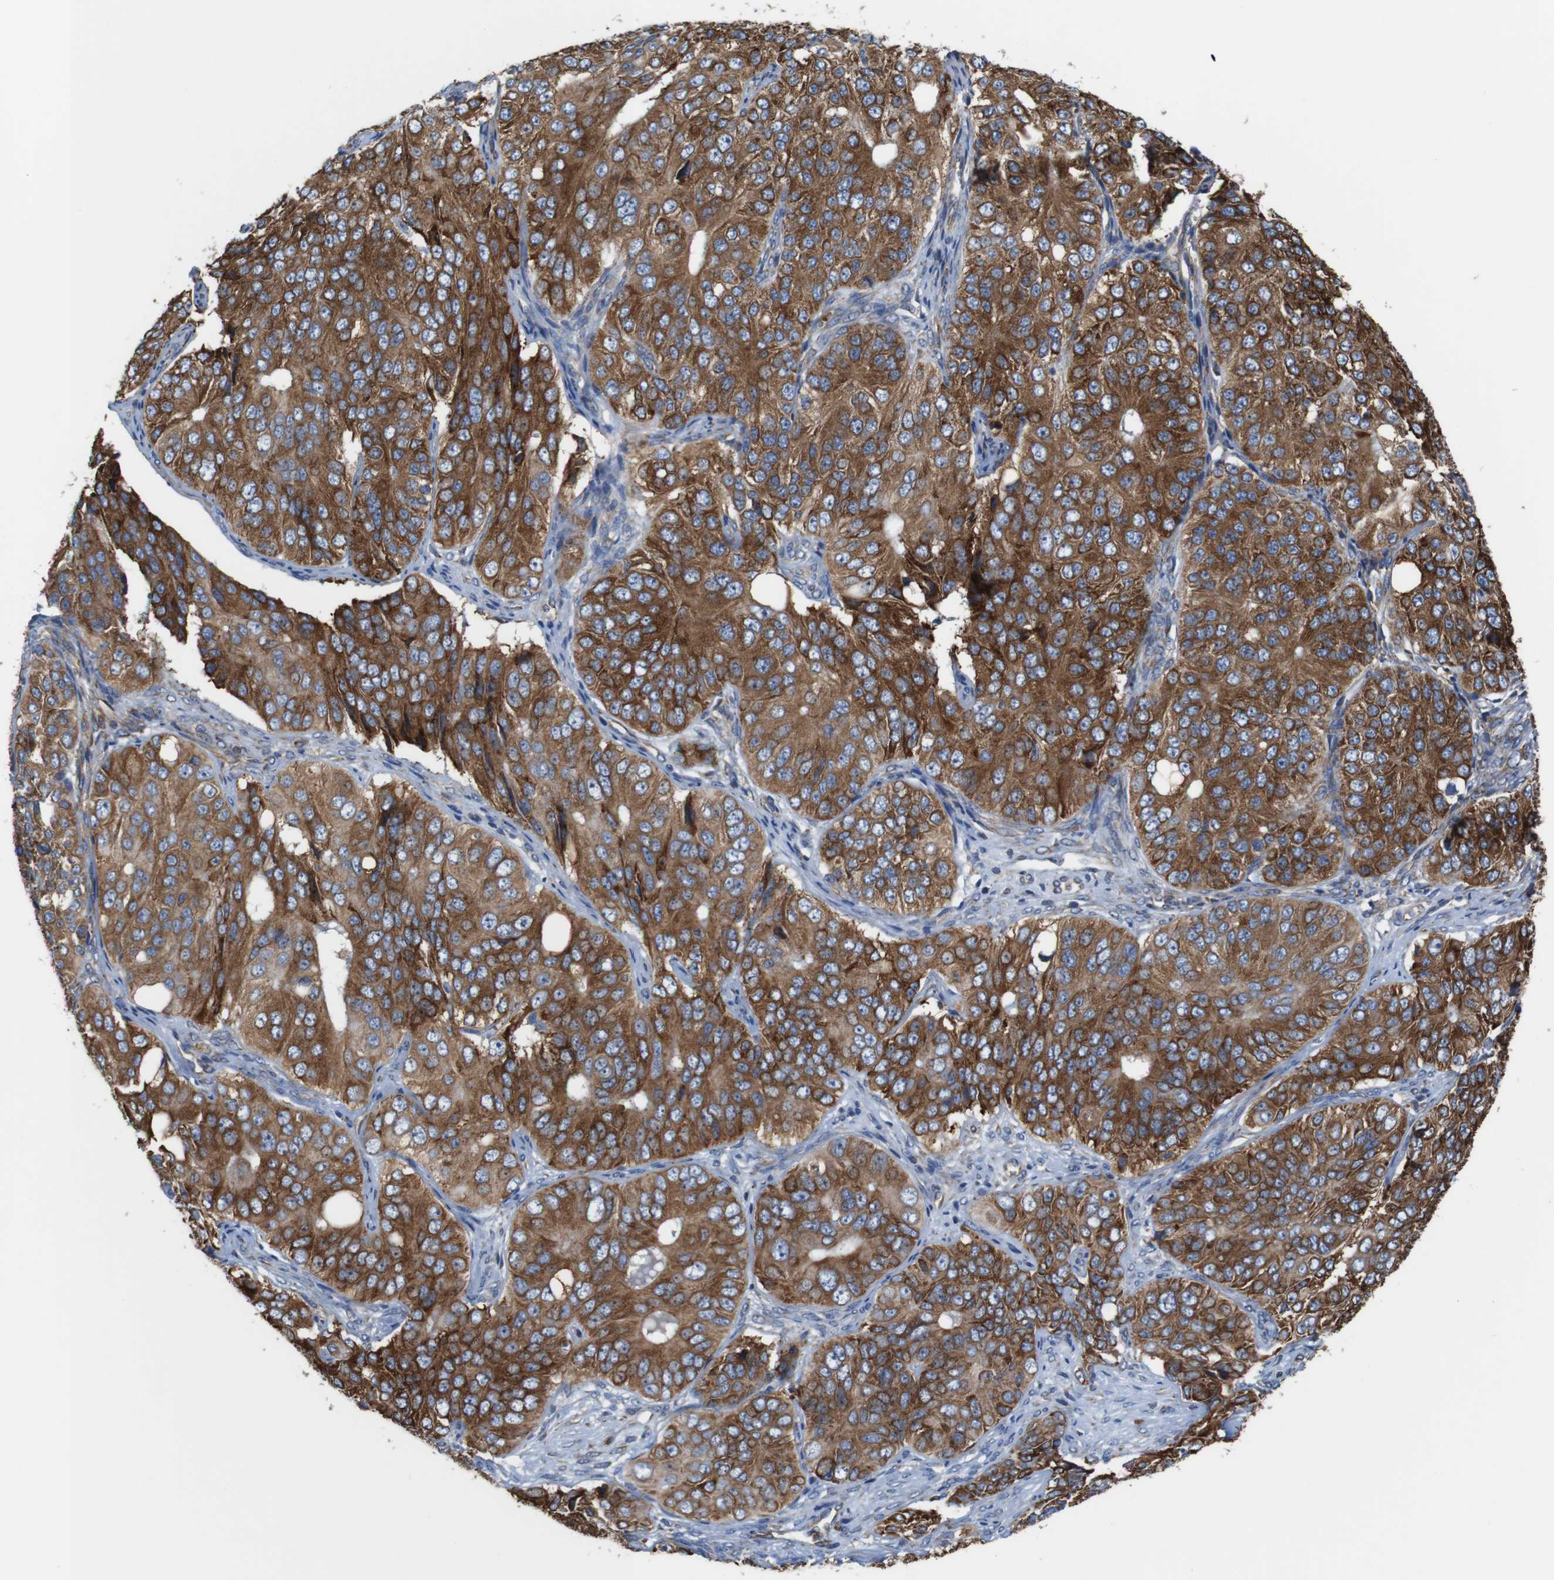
{"staining": {"intensity": "moderate", "quantity": ">75%", "location": "cytoplasmic/membranous"}, "tissue": "ovarian cancer", "cell_type": "Tumor cells", "image_type": "cancer", "snomed": [{"axis": "morphology", "description": "Carcinoma, endometroid"}, {"axis": "topography", "description": "Ovary"}], "caption": "Protein staining exhibits moderate cytoplasmic/membranous staining in about >75% of tumor cells in endometroid carcinoma (ovarian).", "gene": "UGGT1", "patient": {"sex": "female", "age": 51}}